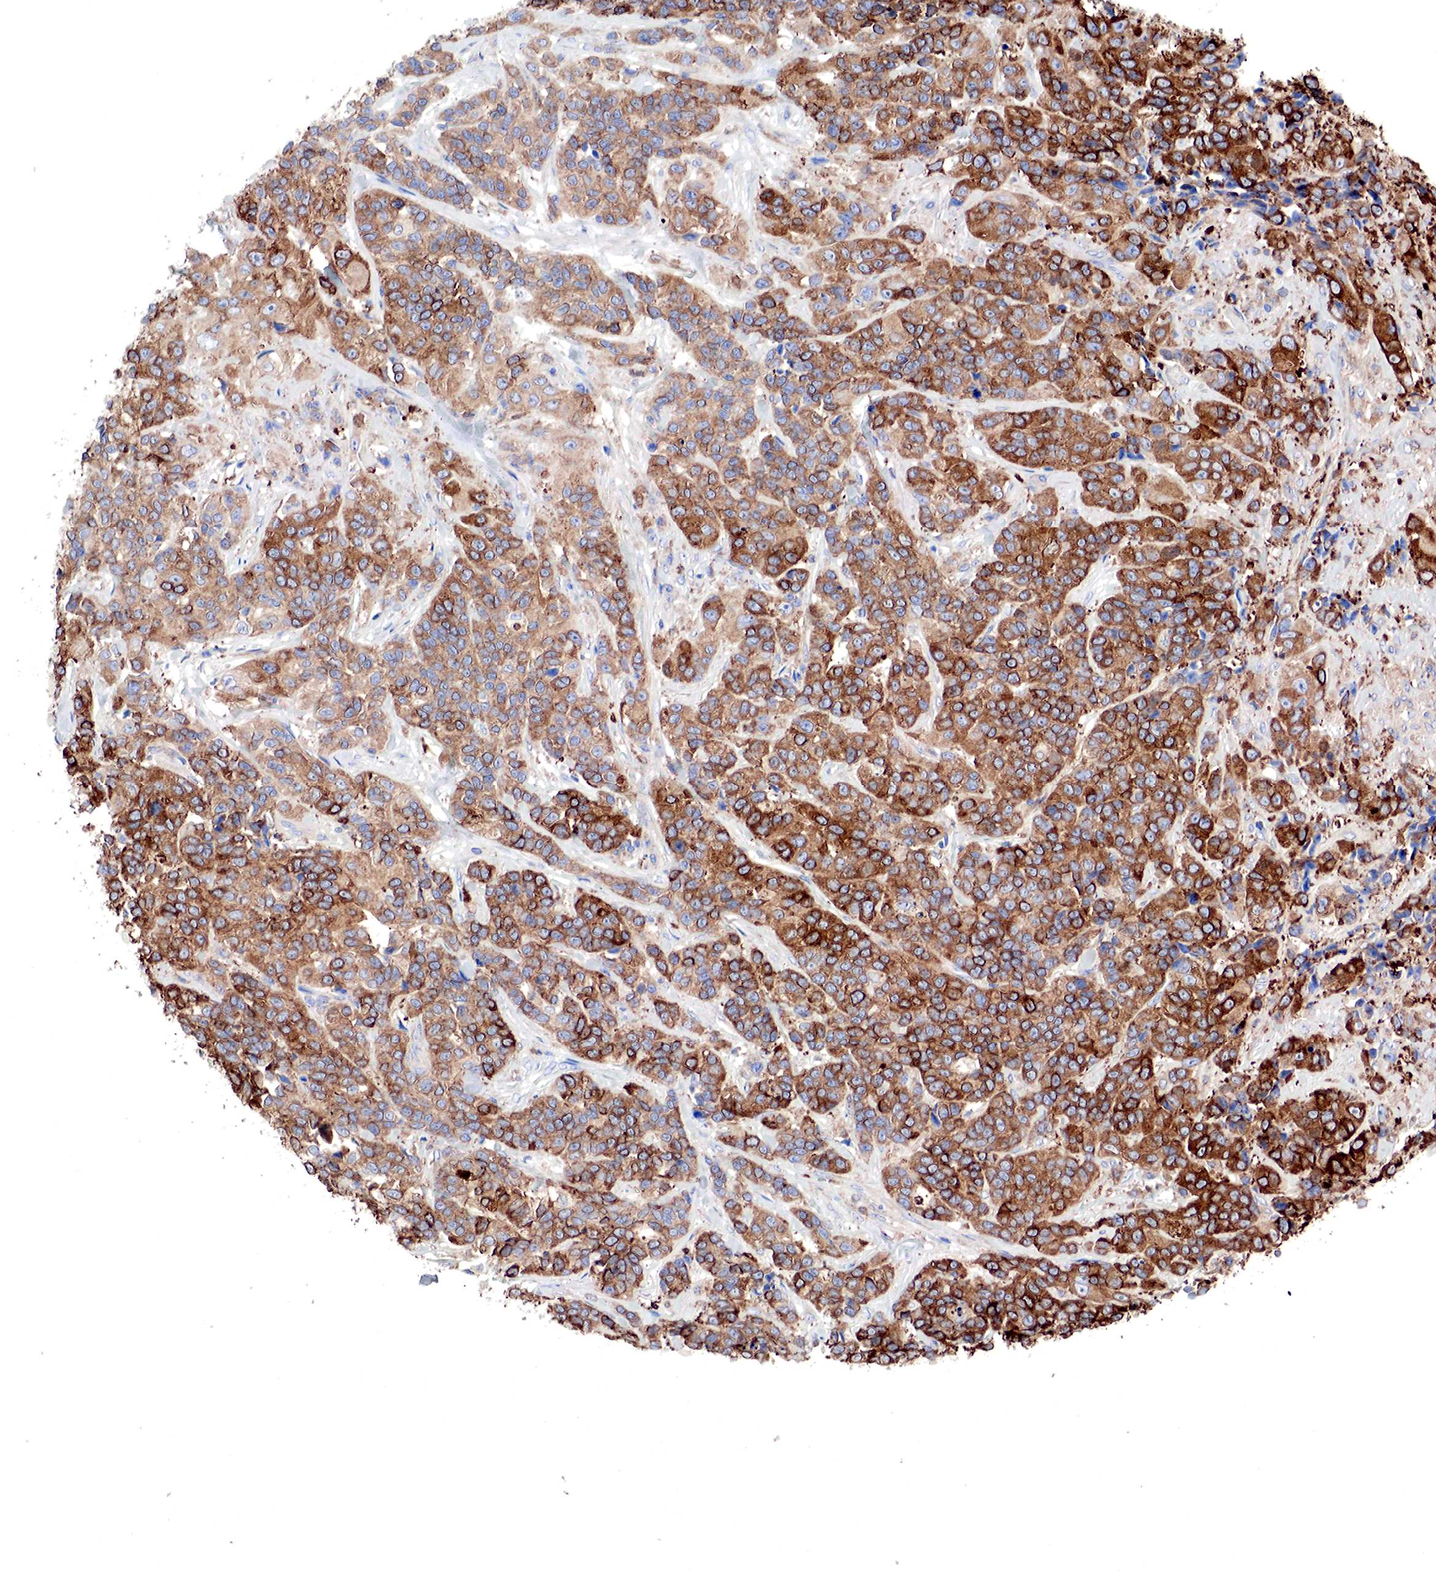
{"staining": {"intensity": "strong", "quantity": ">75%", "location": "cytoplasmic/membranous"}, "tissue": "urothelial cancer", "cell_type": "Tumor cells", "image_type": "cancer", "snomed": [{"axis": "morphology", "description": "Urothelial carcinoma, High grade"}, {"axis": "topography", "description": "Urinary bladder"}], "caption": "Protein expression analysis of human urothelial cancer reveals strong cytoplasmic/membranous positivity in approximately >75% of tumor cells.", "gene": "G6PD", "patient": {"sex": "female", "age": 81}}